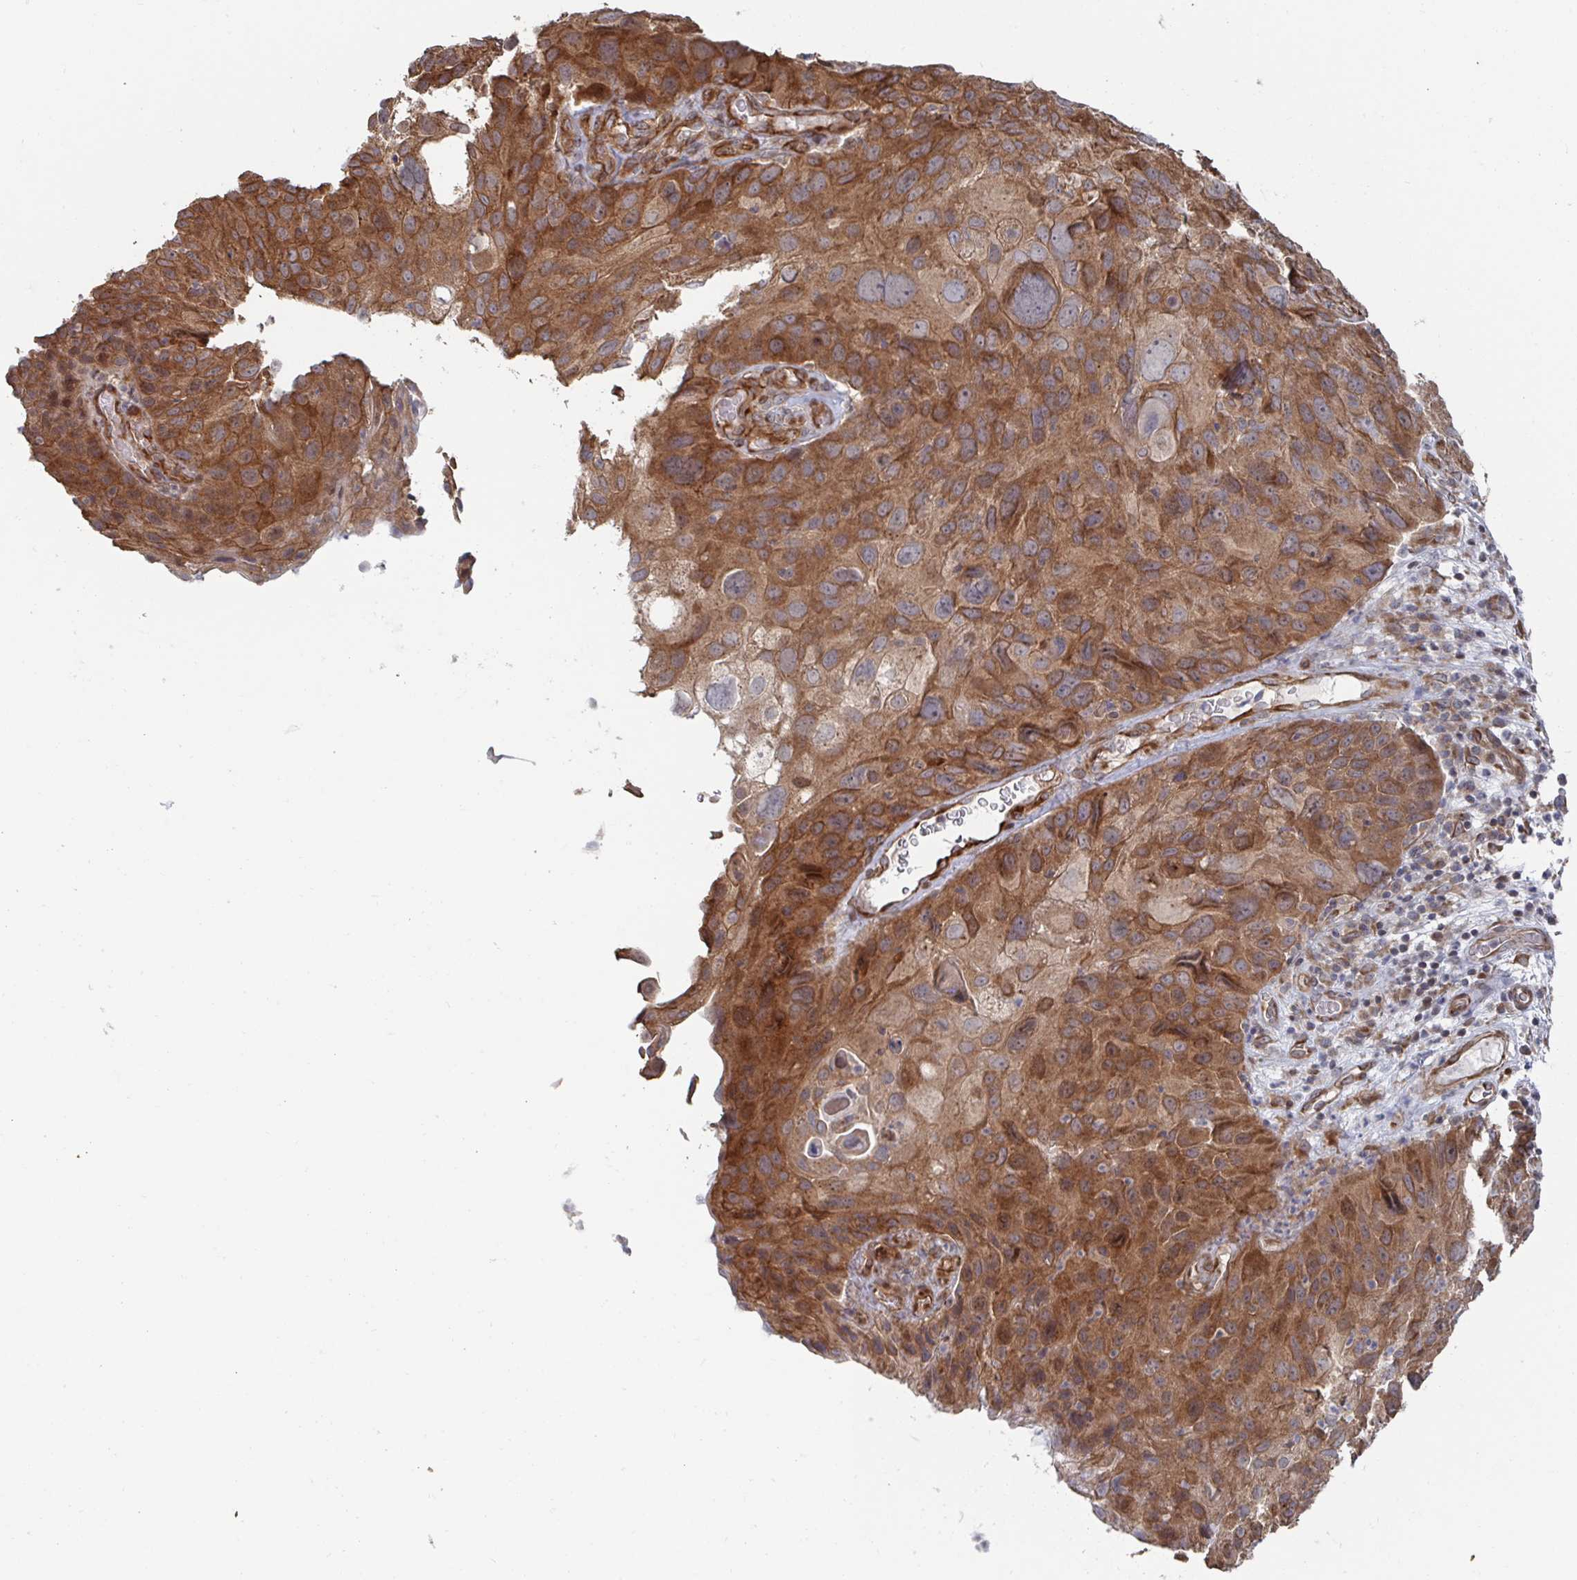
{"staining": {"intensity": "moderate", "quantity": ">75%", "location": "cytoplasmic/membranous"}, "tissue": "skin cancer", "cell_type": "Tumor cells", "image_type": "cancer", "snomed": [{"axis": "morphology", "description": "Squamous cell carcinoma, NOS"}, {"axis": "topography", "description": "Skin"}], "caption": "Protein staining shows moderate cytoplasmic/membranous expression in approximately >75% of tumor cells in skin cancer (squamous cell carcinoma).", "gene": "DVL3", "patient": {"sex": "male", "age": 87}}